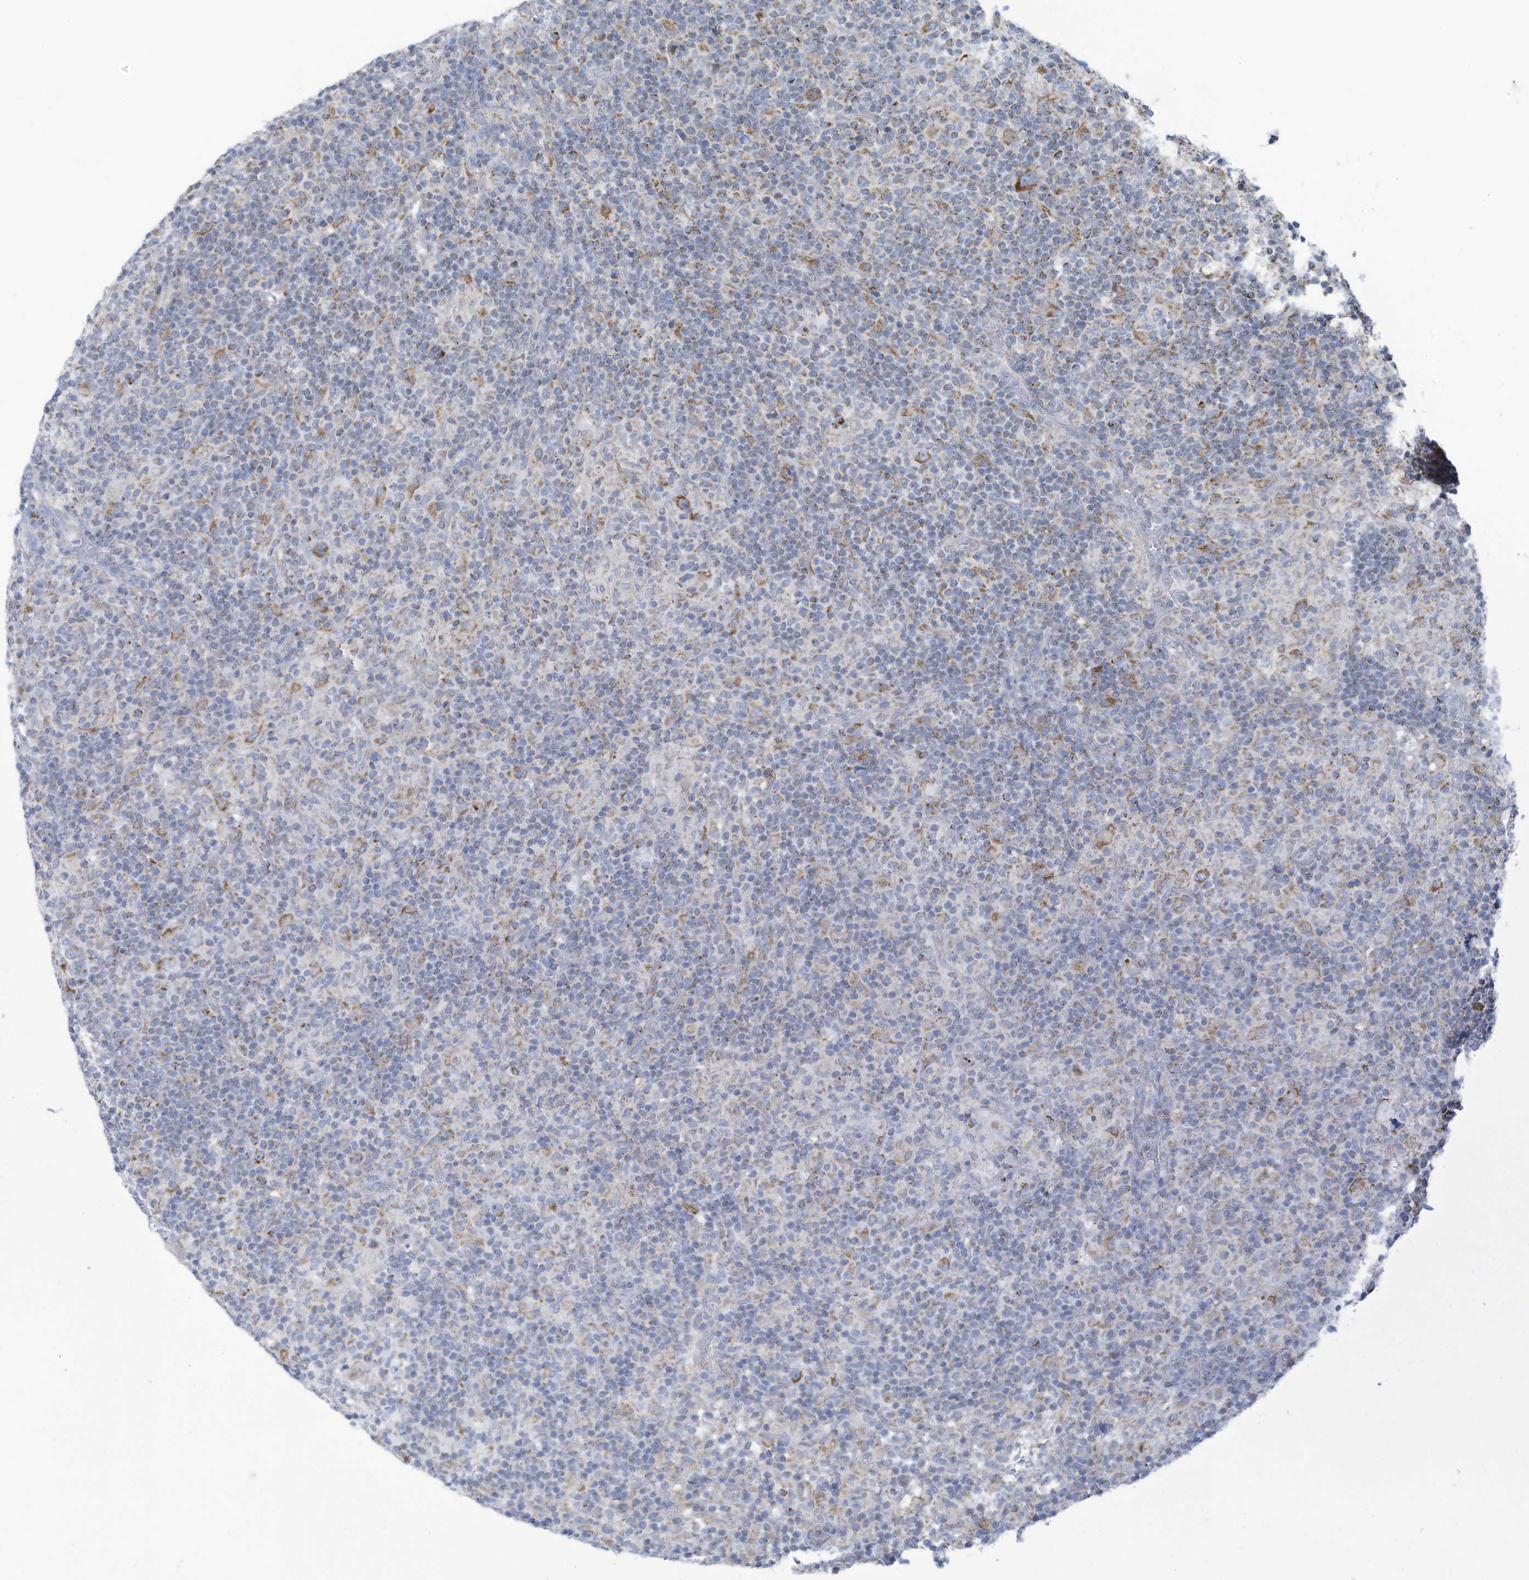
{"staining": {"intensity": "moderate", "quantity": ">75%", "location": "cytoplasmic/membranous"}, "tissue": "lymphoma", "cell_type": "Tumor cells", "image_type": "cancer", "snomed": [{"axis": "morphology", "description": "Hodgkin's disease, NOS"}, {"axis": "topography", "description": "Lymph node"}], "caption": "Immunohistochemistry (IHC) micrograph of lymphoma stained for a protein (brown), which reveals medium levels of moderate cytoplasmic/membranous expression in approximately >75% of tumor cells.", "gene": "NLN", "patient": {"sex": "male", "age": 70}}